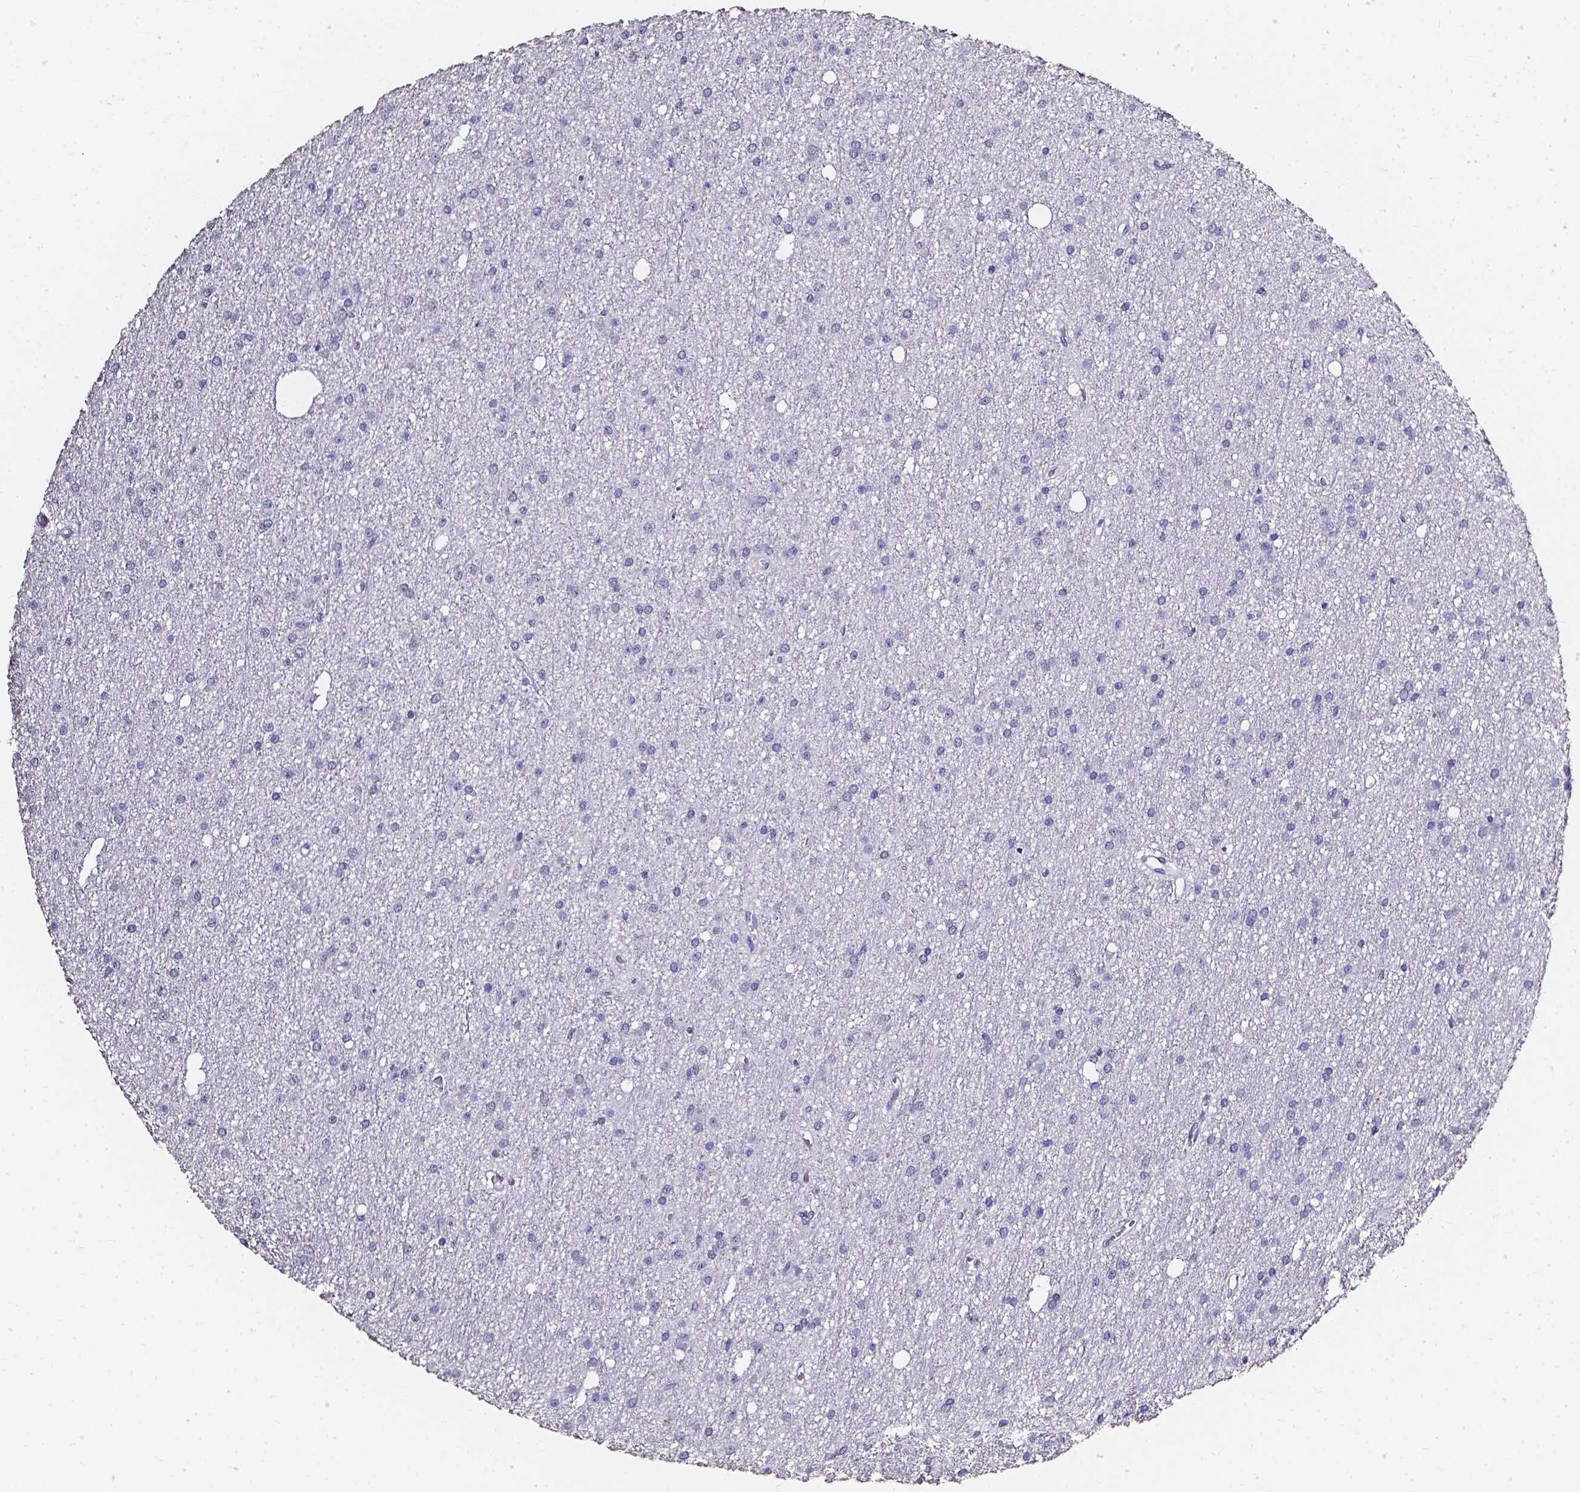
{"staining": {"intensity": "negative", "quantity": "none", "location": "none"}, "tissue": "glioma", "cell_type": "Tumor cells", "image_type": "cancer", "snomed": [{"axis": "morphology", "description": "Glioma, malignant, Low grade"}, {"axis": "topography", "description": "Brain"}], "caption": "DAB (3,3'-diaminobenzidine) immunohistochemical staining of human malignant glioma (low-grade) shows no significant expression in tumor cells.", "gene": "AKR1B10", "patient": {"sex": "male", "age": 27}}